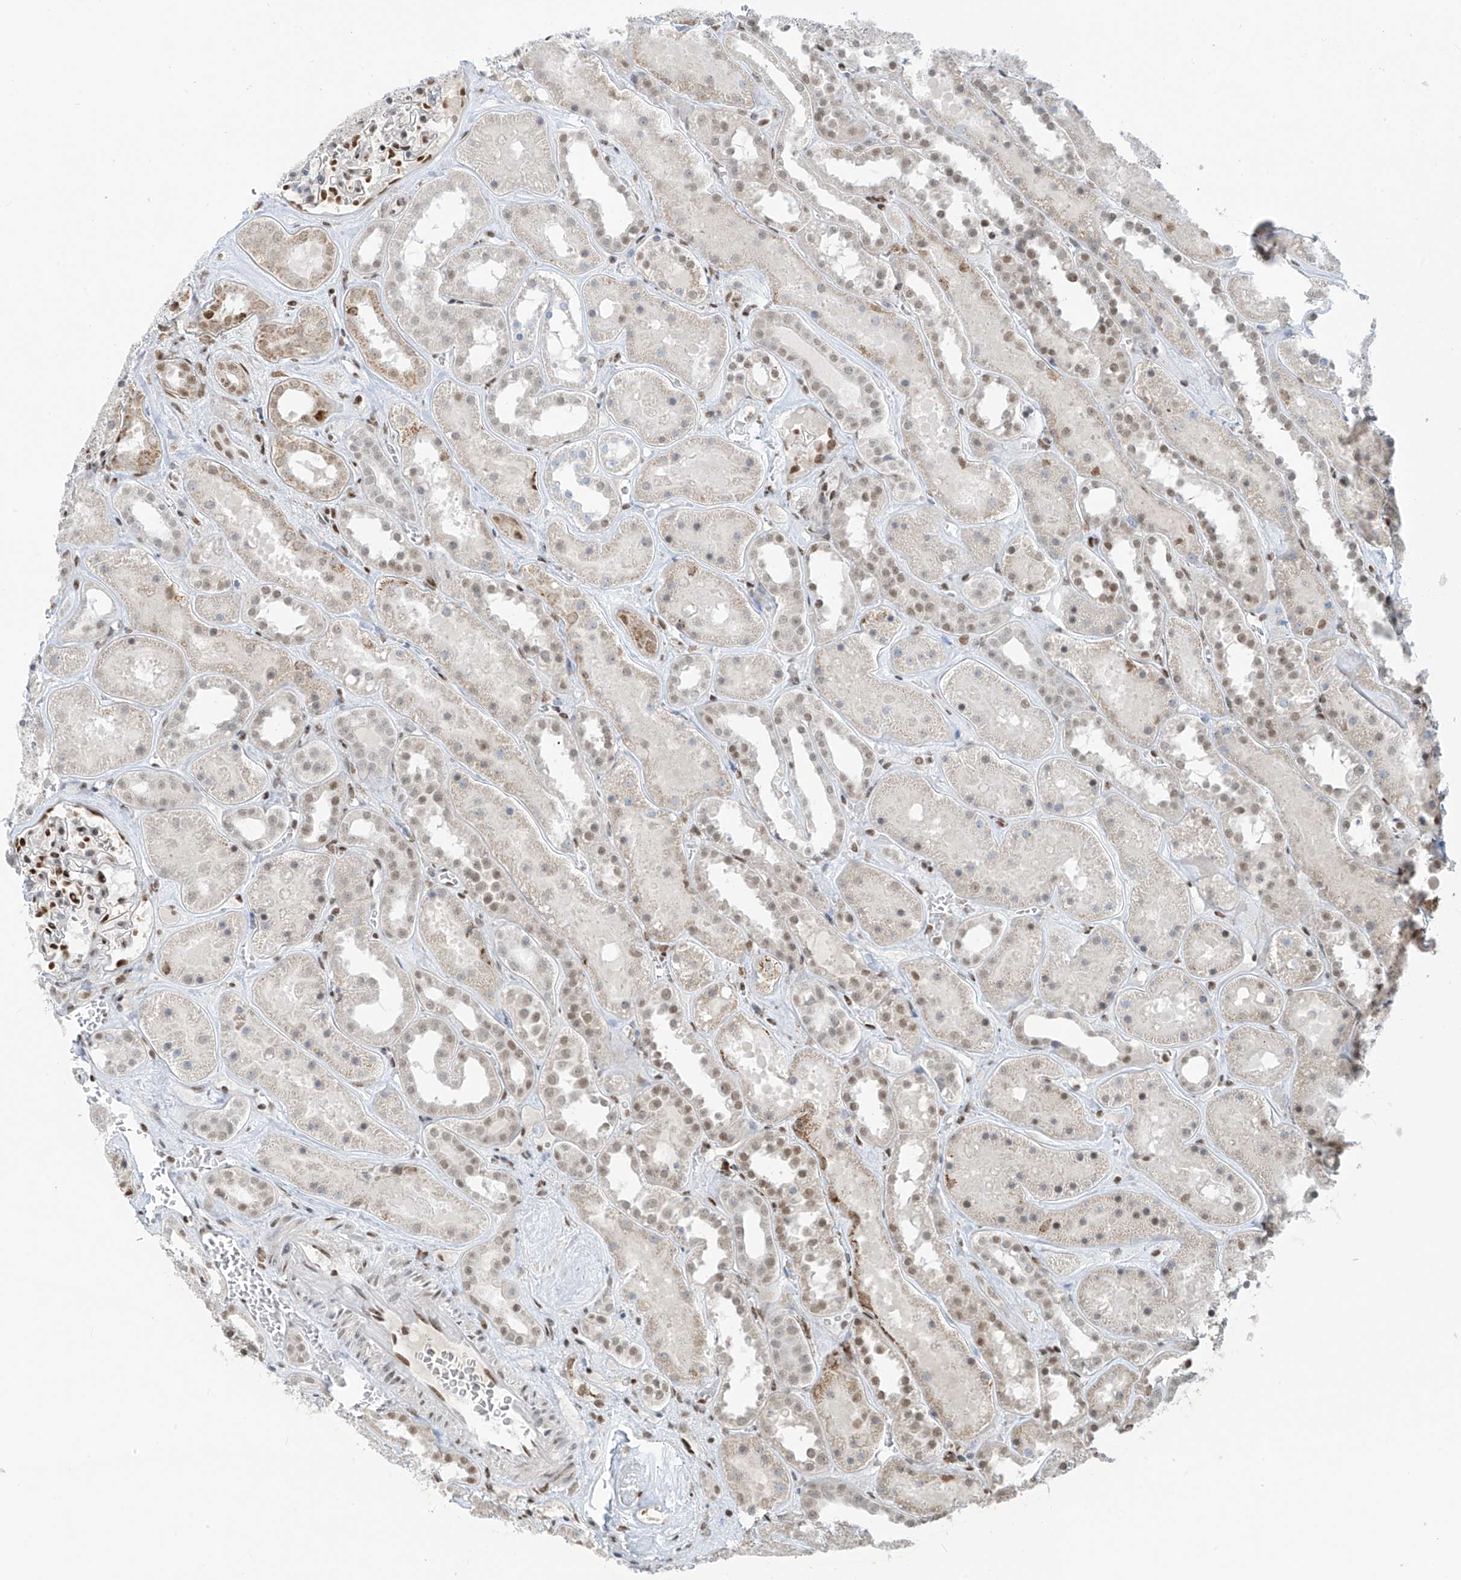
{"staining": {"intensity": "strong", "quantity": "25%-75%", "location": "nuclear"}, "tissue": "kidney", "cell_type": "Cells in glomeruli", "image_type": "normal", "snomed": [{"axis": "morphology", "description": "Normal tissue, NOS"}, {"axis": "topography", "description": "Kidney"}], "caption": "There is high levels of strong nuclear staining in cells in glomeruli of unremarkable kidney, as demonstrated by immunohistochemical staining (brown color).", "gene": "PM20D2", "patient": {"sex": "female", "age": 41}}